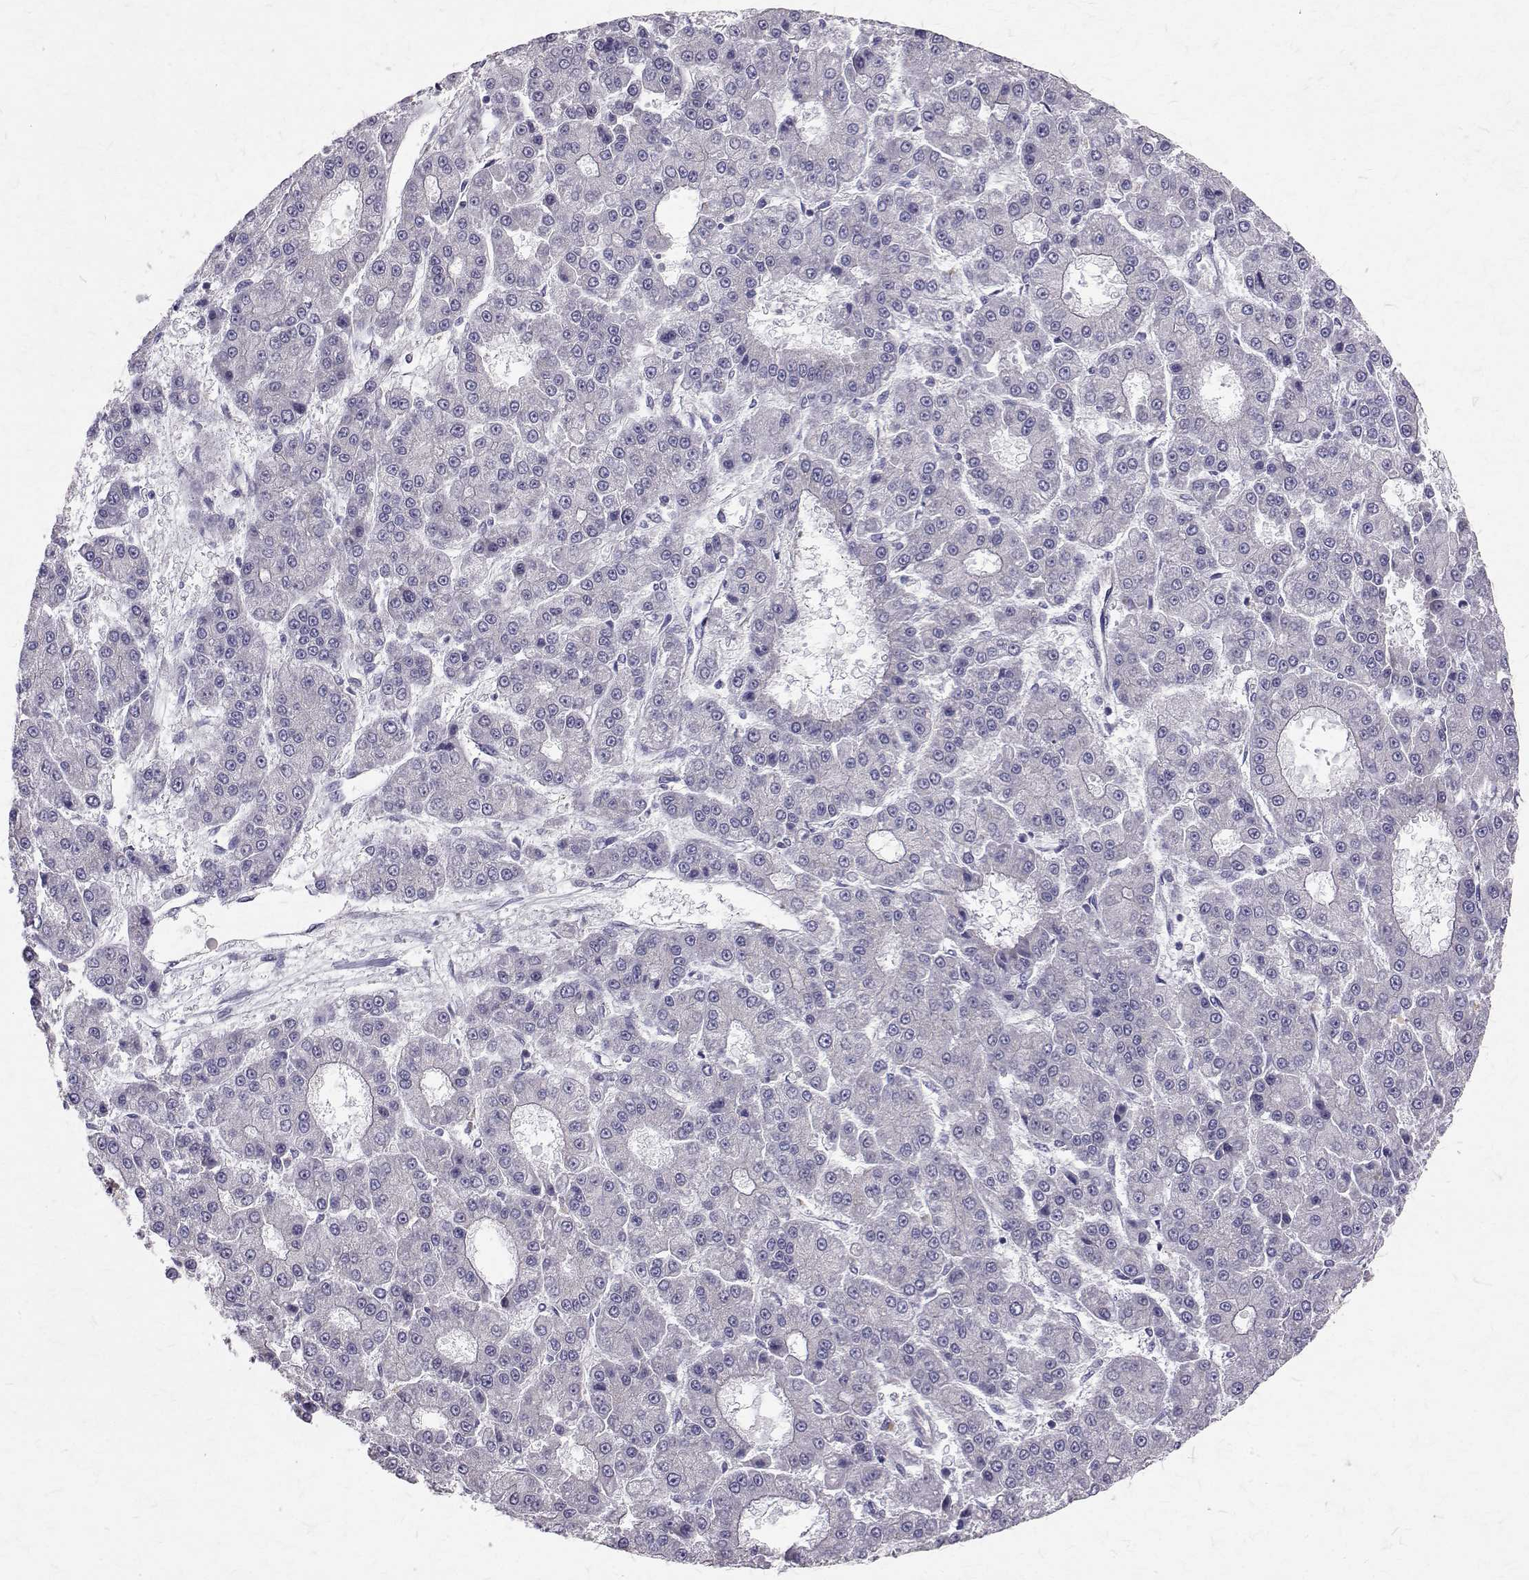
{"staining": {"intensity": "negative", "quantity": "none", "location": "none"}, "tissue": "liver cancer", "cell_type": "Tumor cells", "image_type": "cancer", "snomed": [{"axis": "morphology", "description": "Carcinoma, Hepatocellular, NOS"}, {"axis": "topography", "description": "Liver"}], "caption": "The histopathology image reveals no staining of tumor cells in liver cancer (hepatocellular carcinoma). (Stains: DAB immunohistochemistry with hematoxylin counter stain, Microscopy: brightfield microscopy at high magnification).", "gene": "ARFGAP1", "patient": {"sex": "male", "age": 70}}